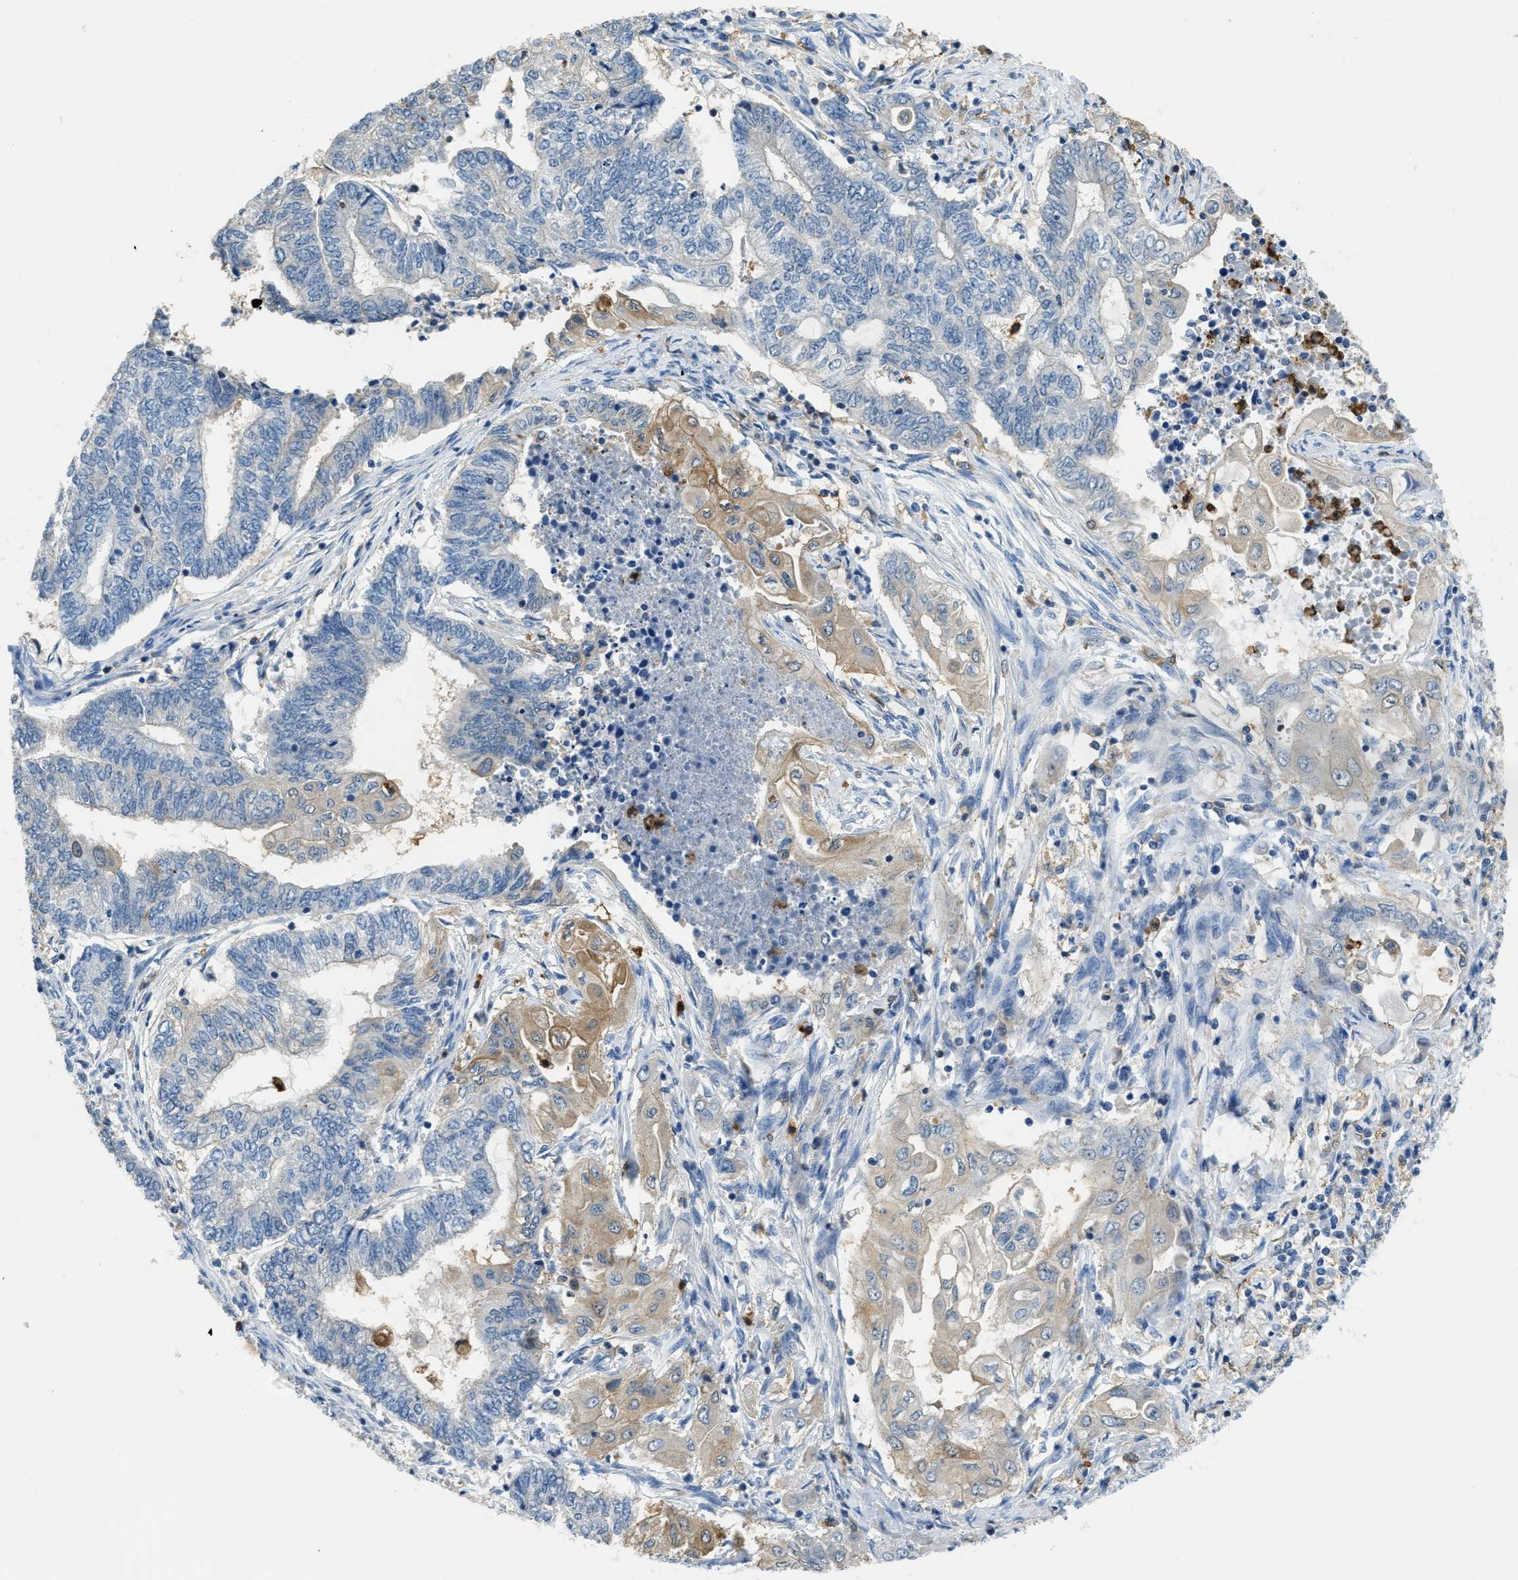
{"staining": {"intensity": "negative", "quantity": "none", "location": "none"}, "tissue": "endometrial cancer", "cell_type": "Tumor cells", "image_type": "cancer", "snomed": [{"axis": "morphology", "description": "Adenocarcinoma, NOS"}, {"axis": "topography", "description": "Uterus"}, {"axis": "topography", "description": "Endometrium"}], "caption": "A micrograph of human adenocarcinoma (endometrial) is negative for staining in tumor cells.", "gene": "SERPINB1", "patient": {"sex": "female", "age": 70}}